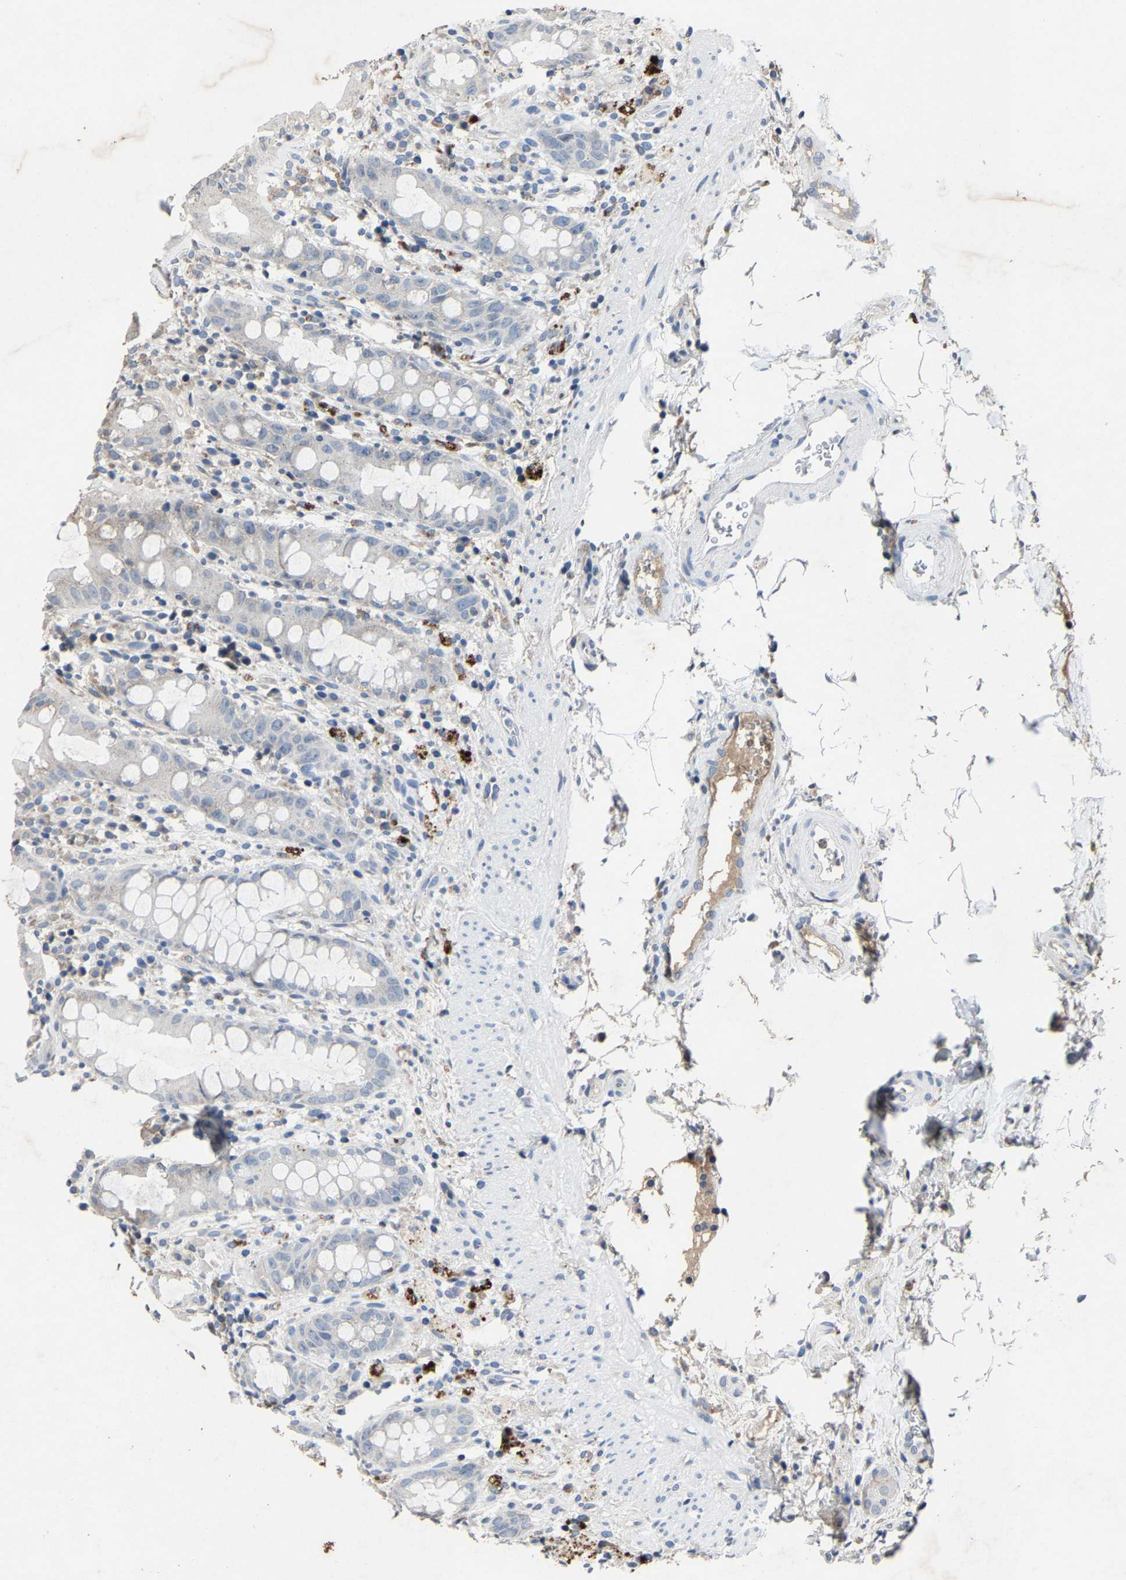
{"staining": {"intensity": "negative", "quantity": "none", "location": "none"}, "tissue": "rectum", "cell_type": "Glandular cells", "image_type": "normal", "snomed": [{"axis": "morphology", "description": "Normal tissue, NOS"}, {"axis": "topography", "description": "Rectum"}], "caption": "Immunohistochemical staining of unremarkable human rectum displays no significant expression in glandular cells.", "gene": "PCNX2", "patient": {"sex": "male", "age": 44}}